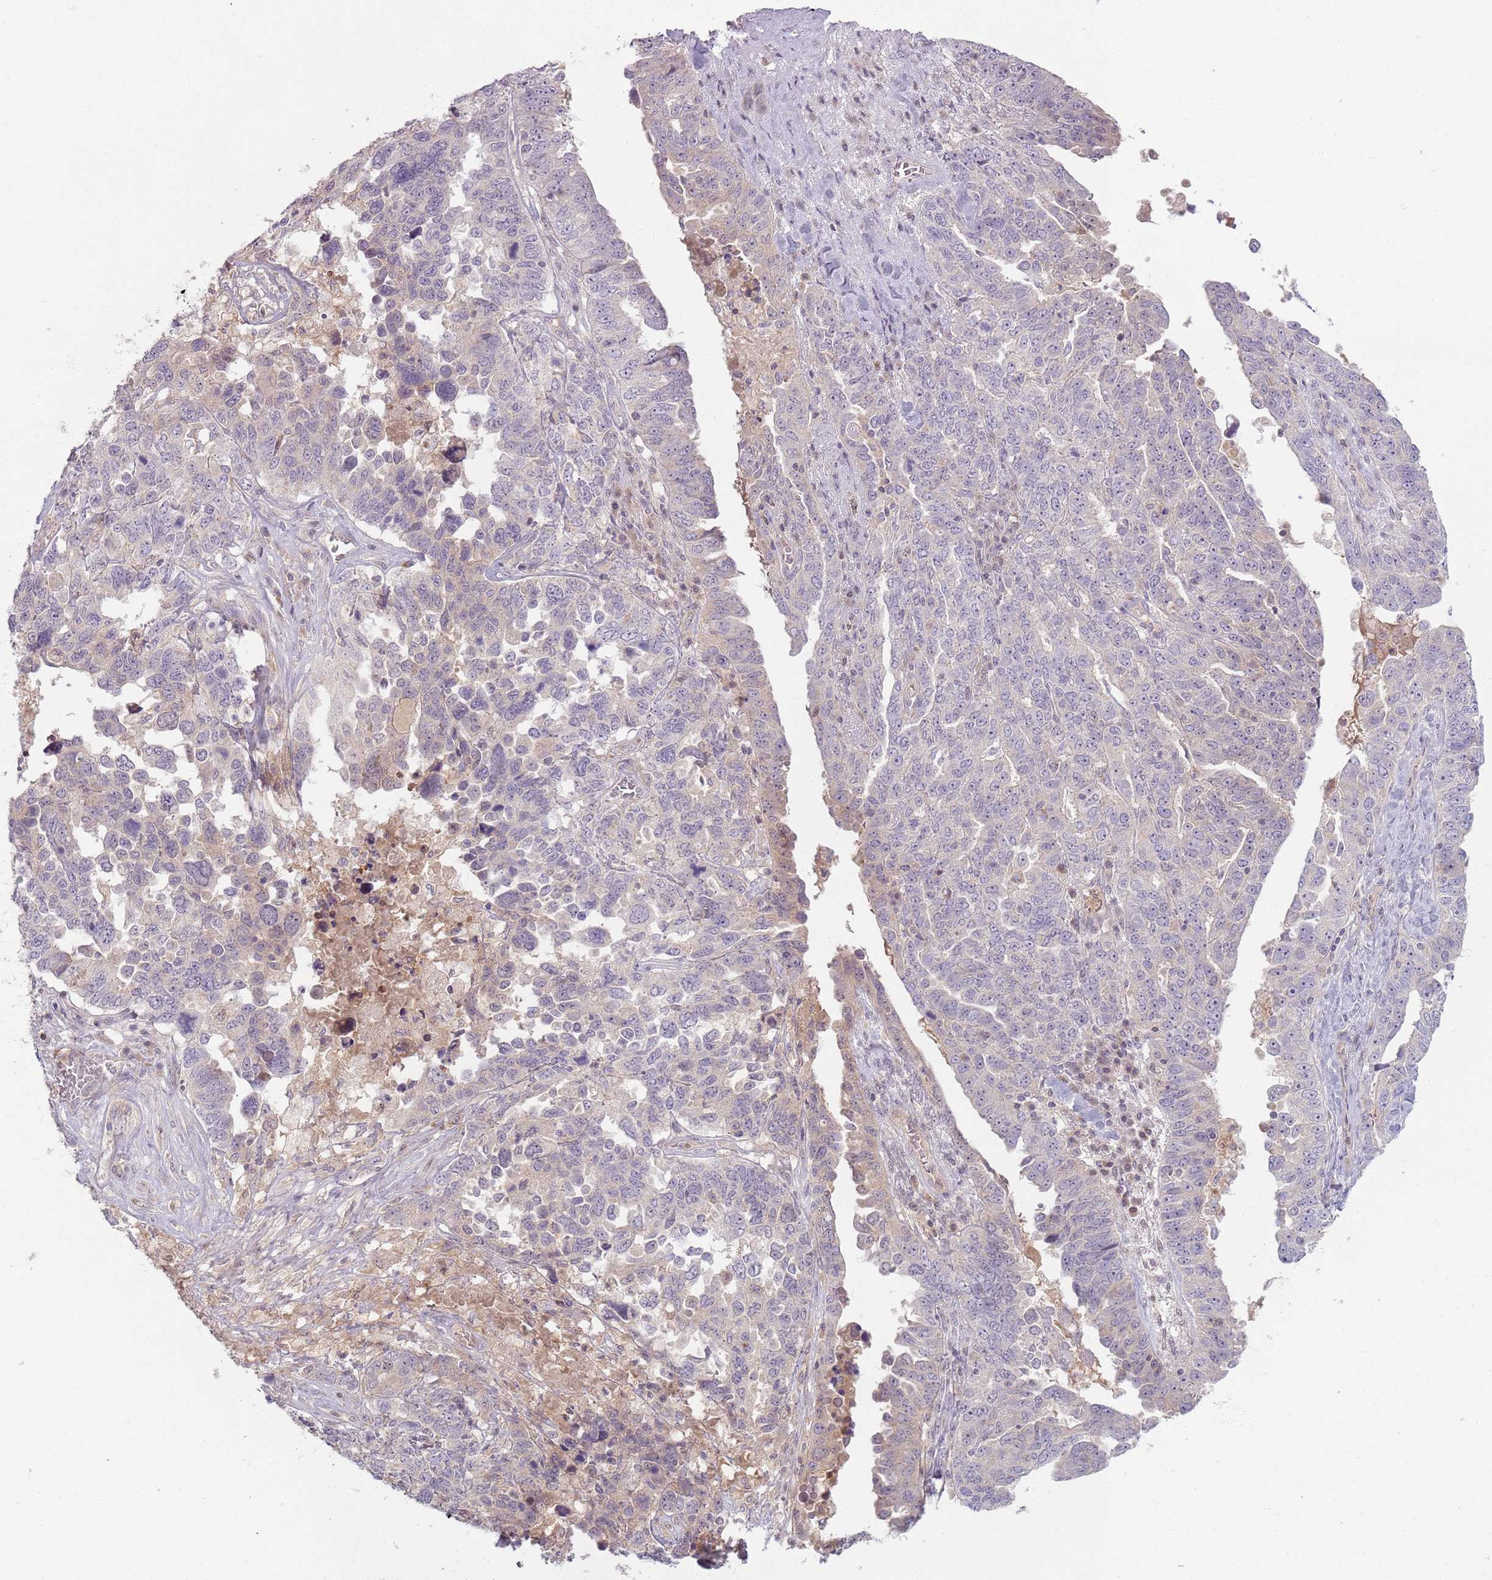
{"staining": {"intensity": "negative", "quantity": "none", "location": "none"}, "tissue": "ovarian cancer", "cell_type": "Tumor cells", "image_type": "cancer", "snomed": [{"axis": "morphology", "description": "Carcinoma, endometroid"}, {"axis": "topography", "description": "Ovary"}], "caption": "Endometroid carcinoma (ovarian) was stained to show a protein in brown. There is no significant positivity in tumor cells. Brightfield microscopy of IHC stained with DAB (3,3'-diaminobenzidine) (brown) and hematoxylin (blue), captured at high magnification.", "gene": "ZDHHC2", "patient": {"sex": "female", "age": 62}}